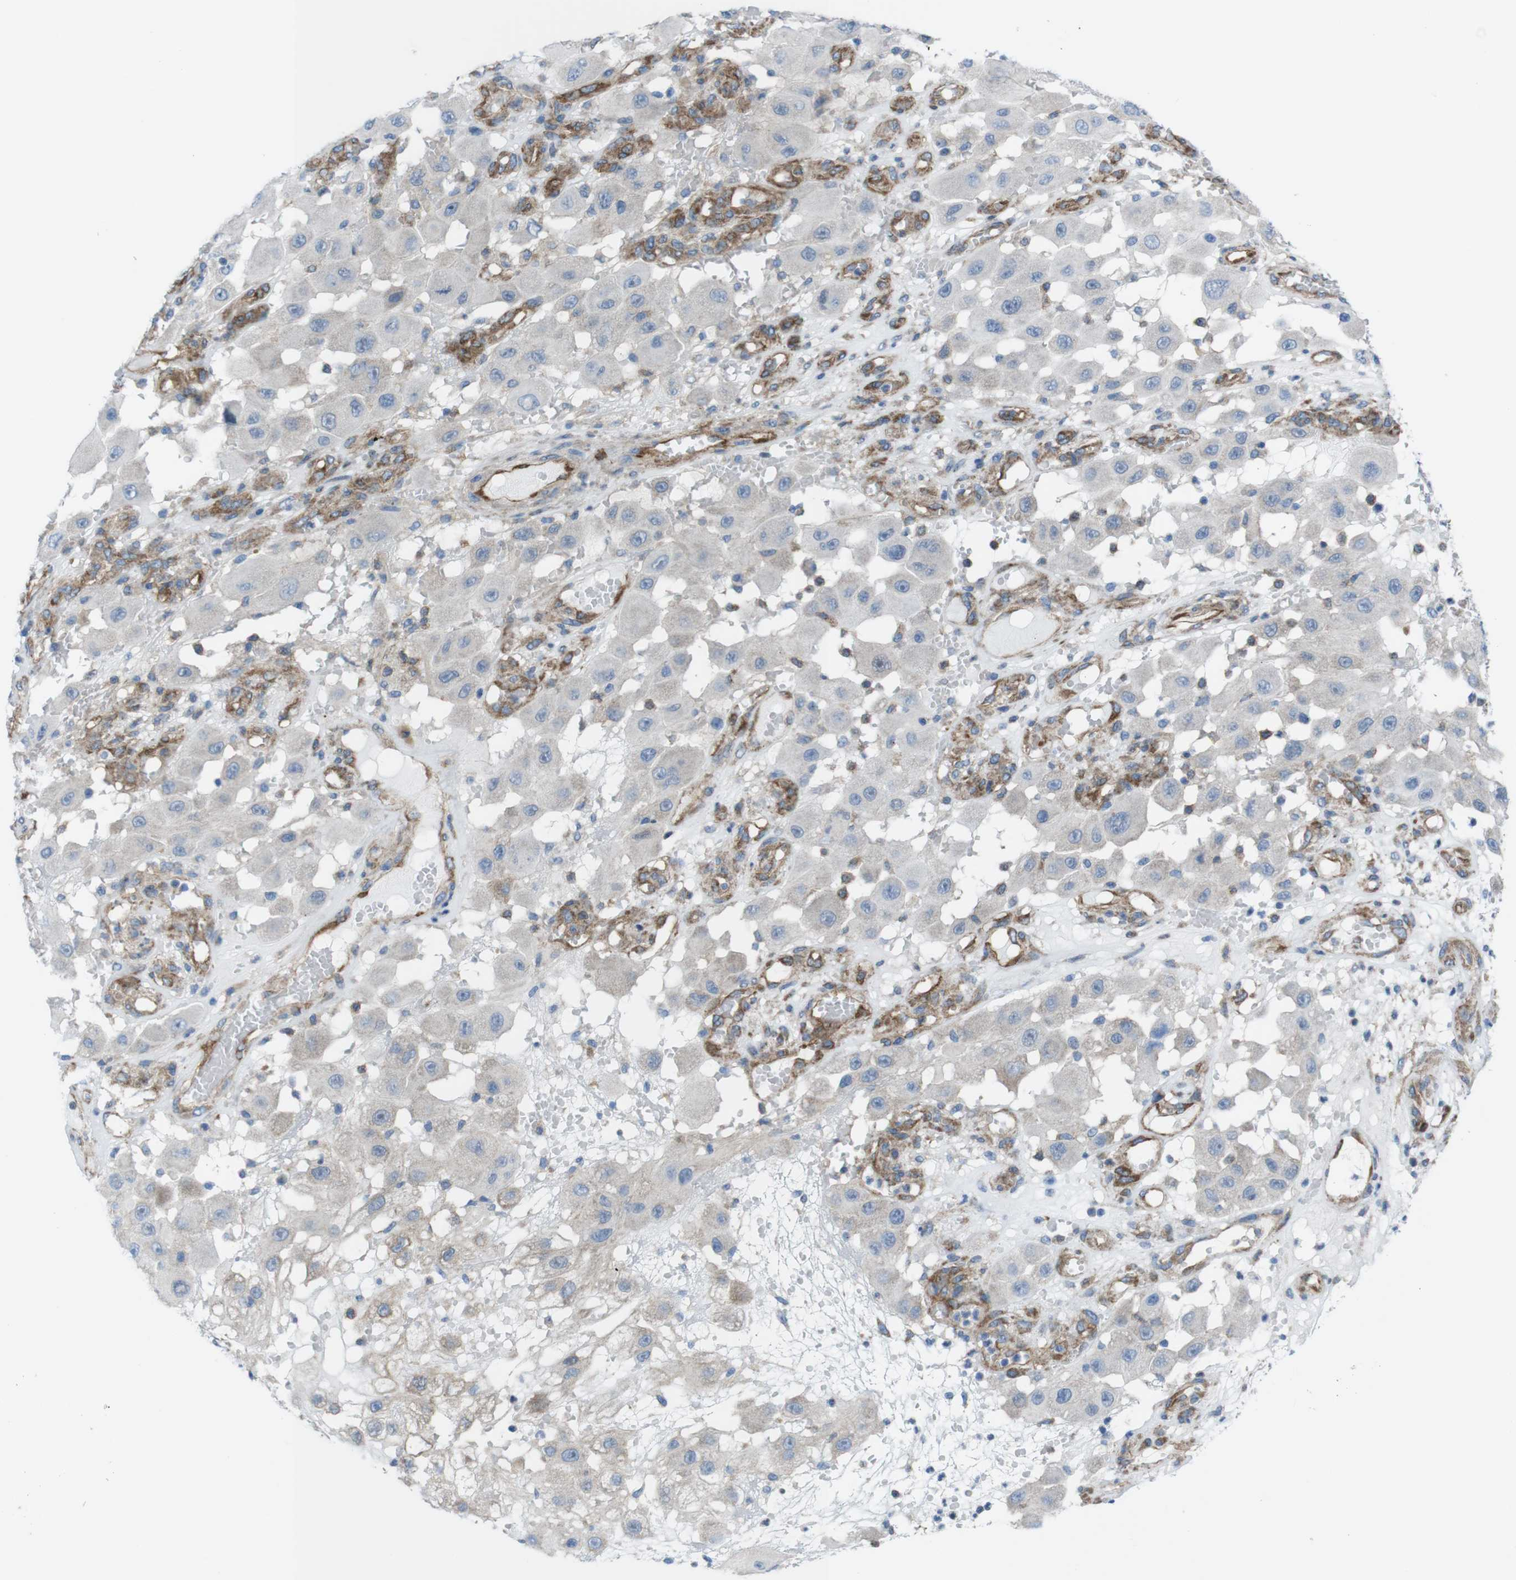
{"staining": {"intensity": "negative", "quantity": "none", "location": "none"}, "tissue": "melanoma", "cell_type": "Tumor cells", "image_type": "cancer", "snomed": [{"axis": "morphology", "description": "Malignant melanoma, NOS"}, {"axis": "topography", "description": "Skin"}], "caption": "IHC micrograph of neoplastic tissue: human melanoma stained with DAB (3,3'-diaminobenzidine) demonstrates no significant protein staining in tumor cells.", "gene": "DIAPH2", "patient": {"sex": "female", "age": 81}}